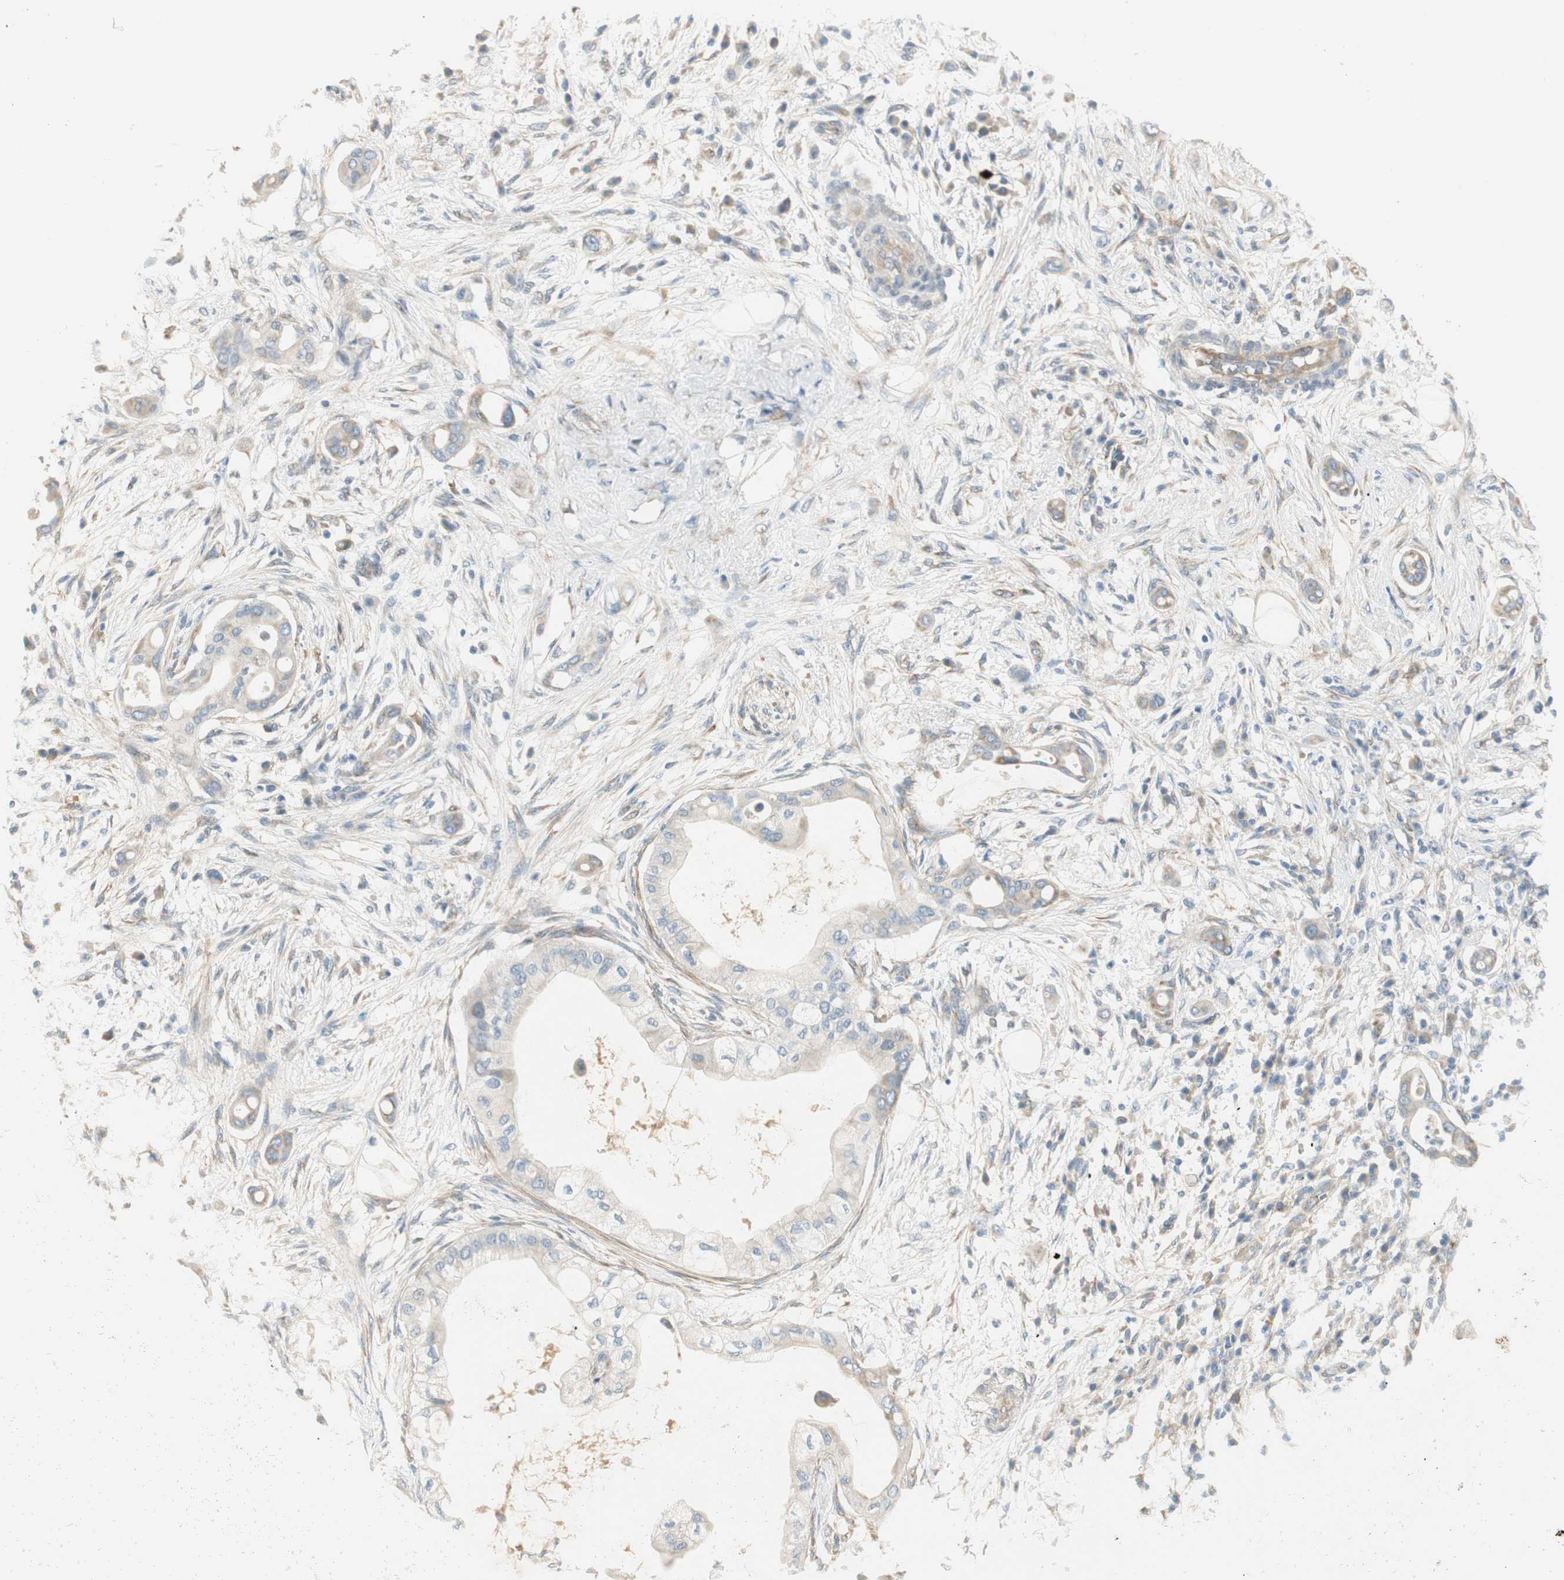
{"staining": {"intensity": "weak", "quantity": "<25%", "location": "cytoplasmic/membranous"}, "tissue": "pancreatic cancer", "cell_type": "Tumor cells", "image_type": "cancer", "snomed": [{"axis": "morphology", "description": "Adenocarcinoma, NOS"}, {"axis": "morphology", "description": "Adenocarcinoma, metastatic, NOS"}, {"axis": "topography", "description": "Lymph node"}, {"axis": "topography", "description": "Pancreas"}, {"axis": "topography", "description": "Duodenum"}], "caption": "High magnification brightfield microscopy of metastatic adenocarcinoma (pancreatic) stained with DAB (3,3'-diaminobenzidine) (brown) and counterstained with hematoxylin (blue): tumor cells show no significant staining. (DAB (3,3'-diaminobenzidine) immunohistochemistry with hematoxylin counter stain).", "gene": "STON1-GTF2A1L", "patient": {"sex": "female", "age": 64}}